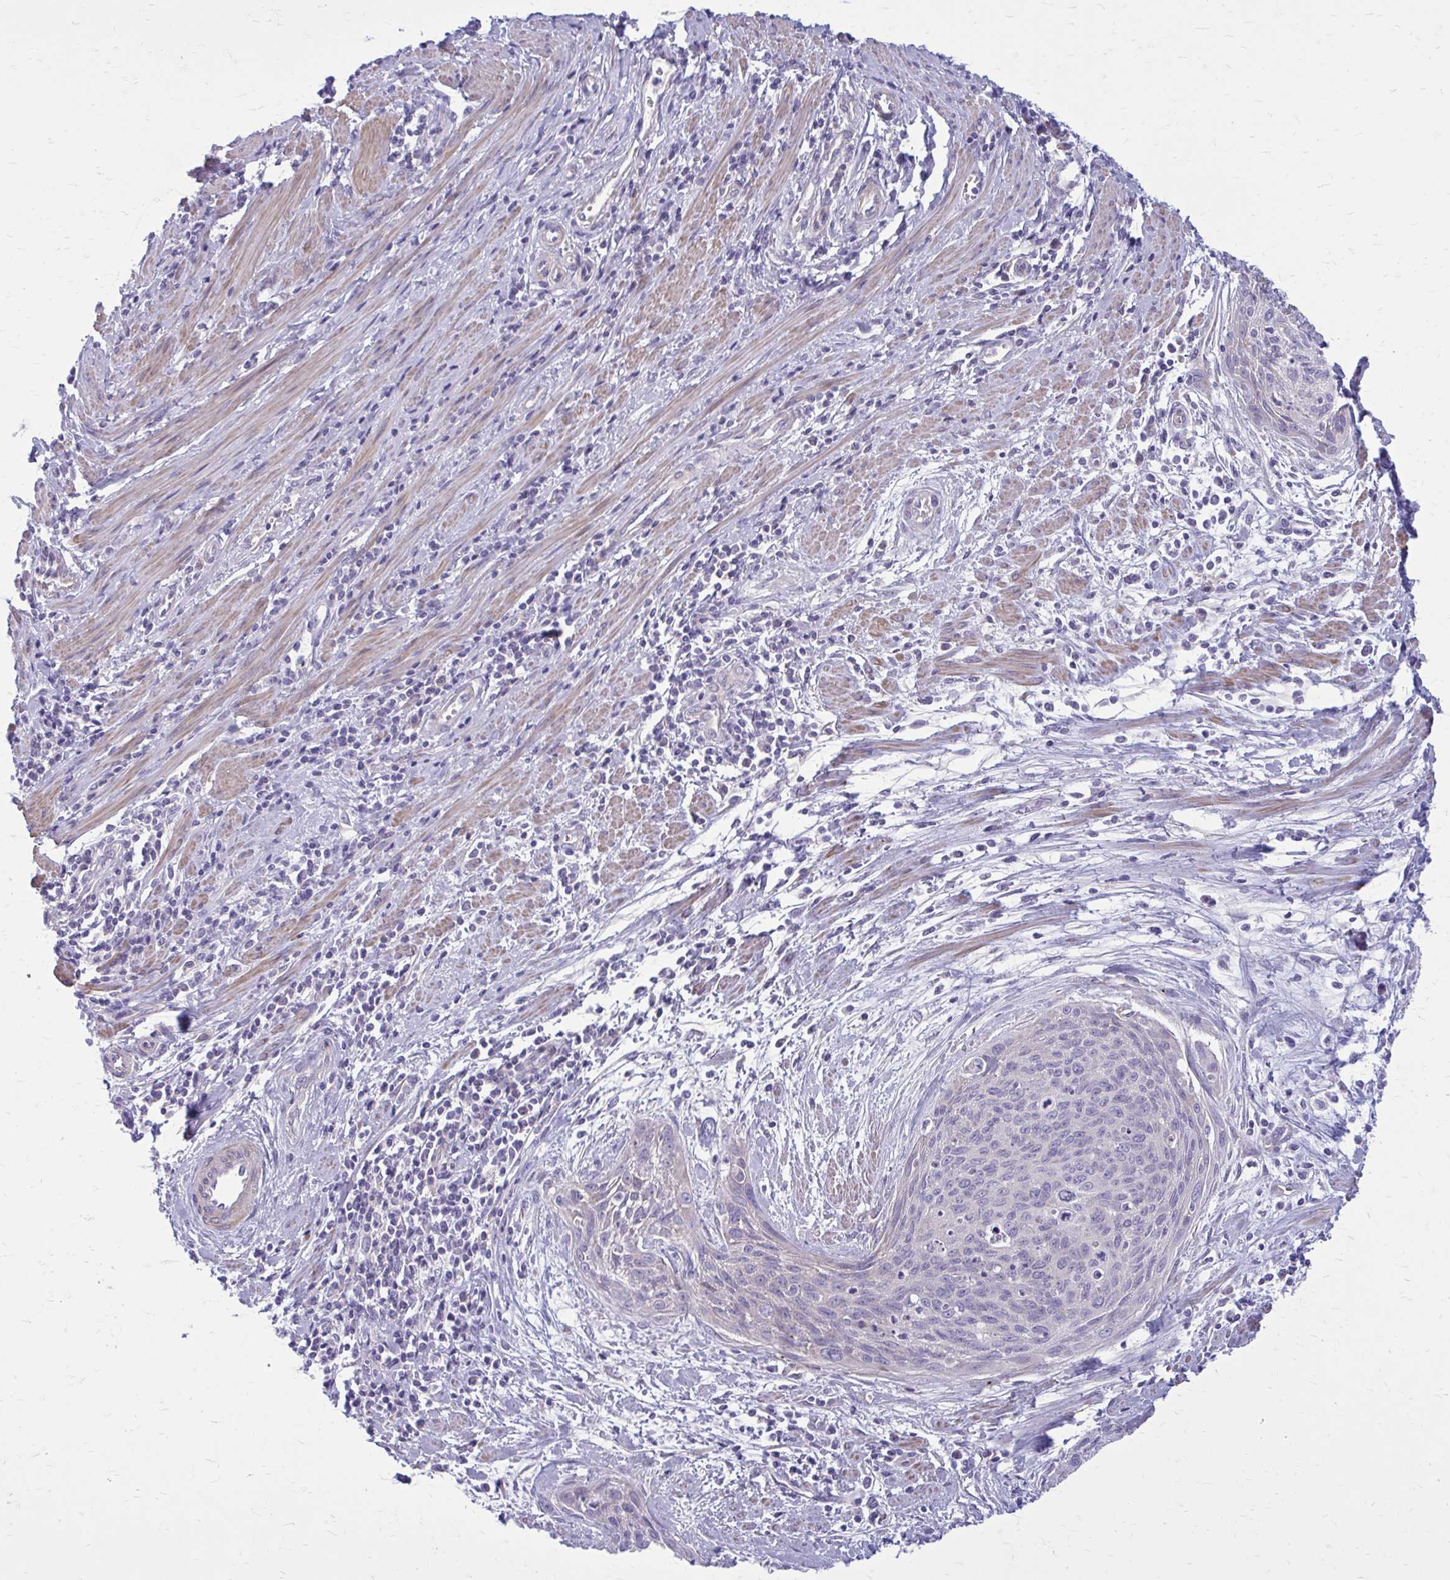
{"staining": {"intensity": "negative", "quantity": "none", "location": "none"}, "tissue": "cervical cancer", "cell_type": "Tumor cells", "image_type": "cancer", "snomed": [{"axis": "morphology", "description": "Squamous cell carcinoma, NOS"}, {"axis": "topography", "description": "Cervix"}], "caption": "This is an IHC photomicrograph of cervical squamous cell carcinoma. There is no expression in tumor cells.", "gene": "GIGYF2", "patient": {"sex": "female", "age": 55}}